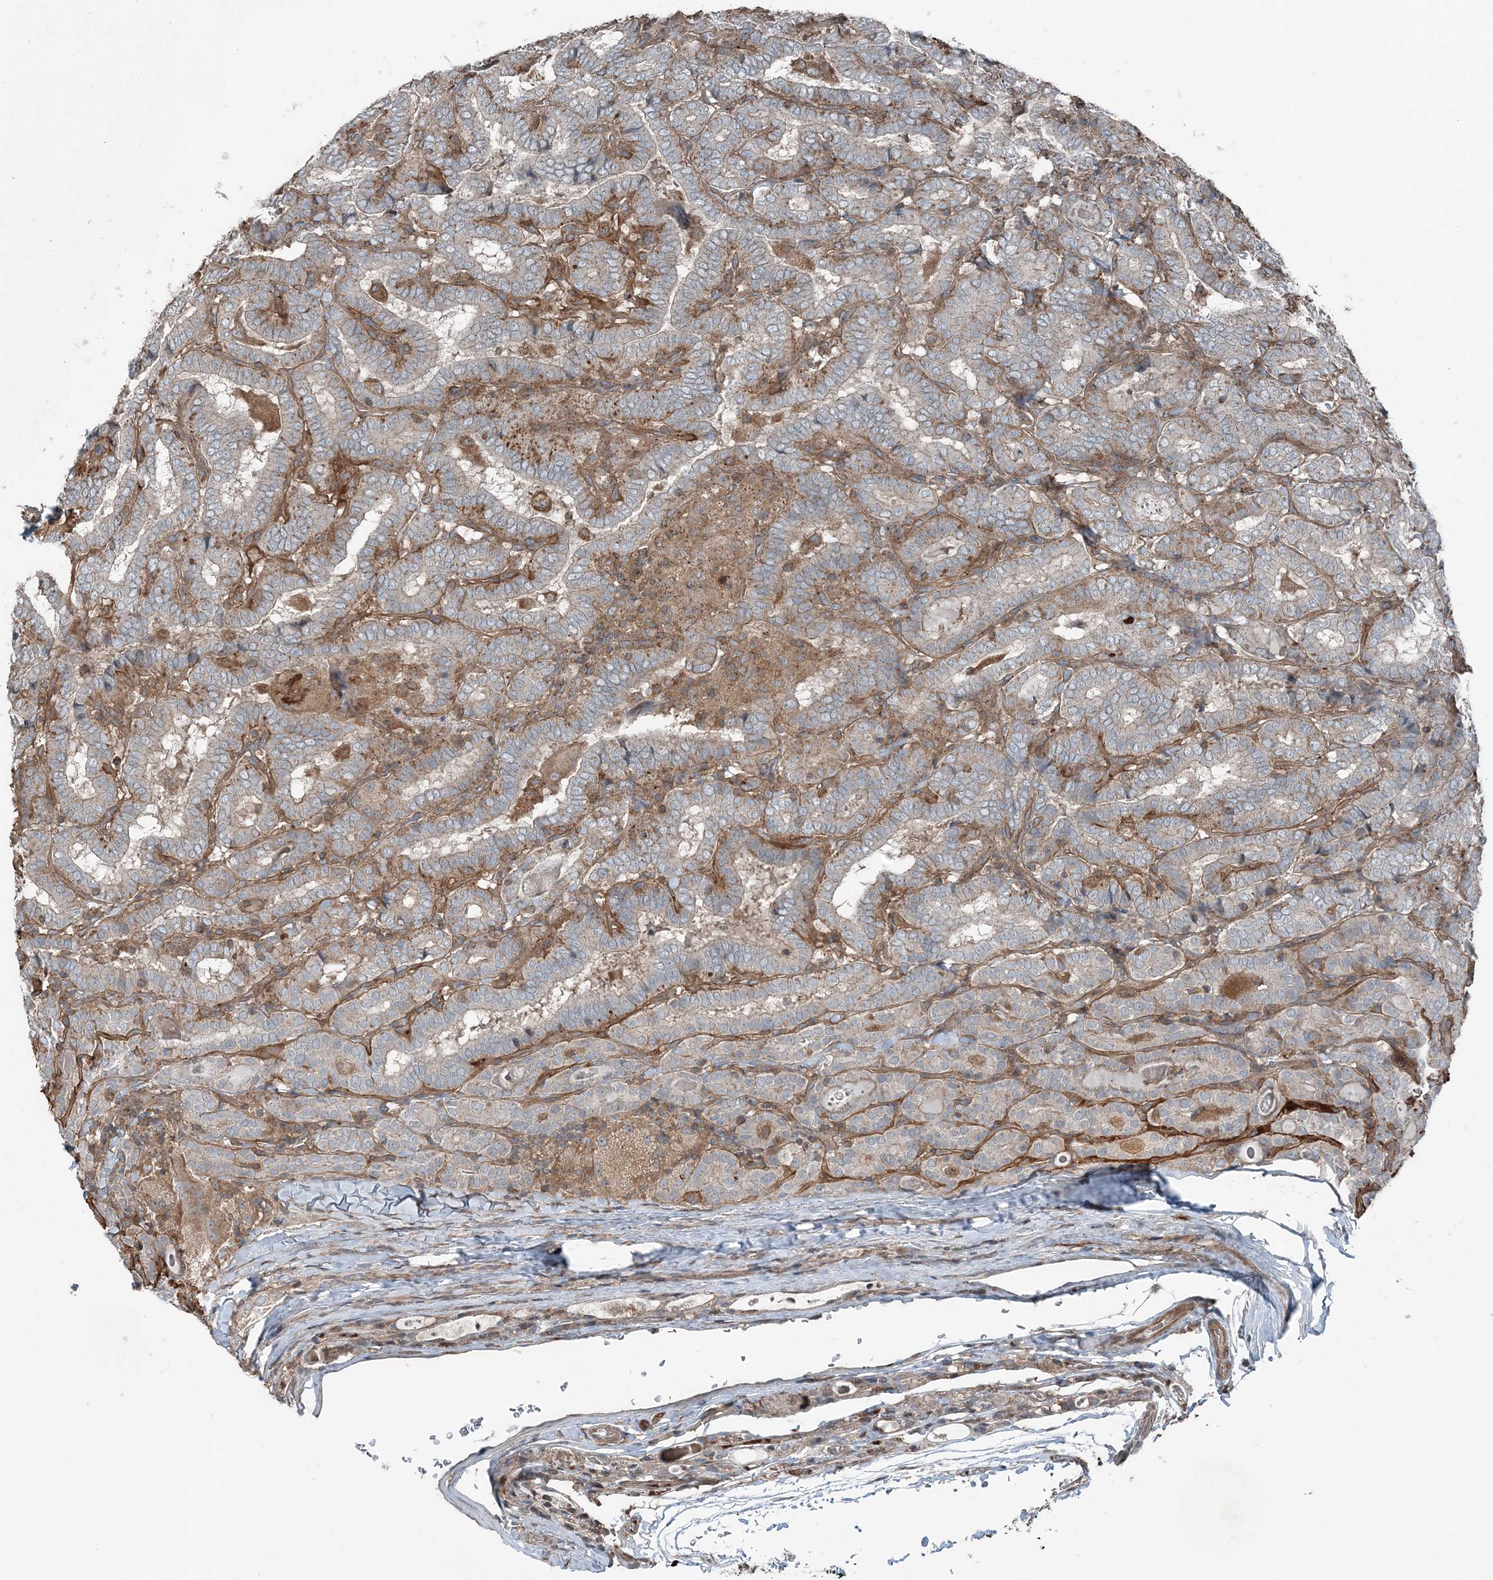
{"staining": {"intensity": "weak", "quantity": "25%-75%", "location": "cytoplasmic/membranous"}, "tissue": "thyroid cancer", "cell_type": "Tumor cells", "image_type": "cancer", "snomed": [{"axis": "morphology", "description": "Papillary adenocarcinoma, NOS"}, {"axis": "topography", "description": "Thyroid gland"}], "caption": "High-magnification brightfield microscopy of papillary adenocarcinoma (thyroid) stained with DAB (brown) and counterstained with hematoxylin (blue). tumor cells exhibit weak cytoplasmic/membranous expression is identified in approximately25%-75% of cells.", "gene": "KY", "patient": {"sex": "female", "age": 72}}